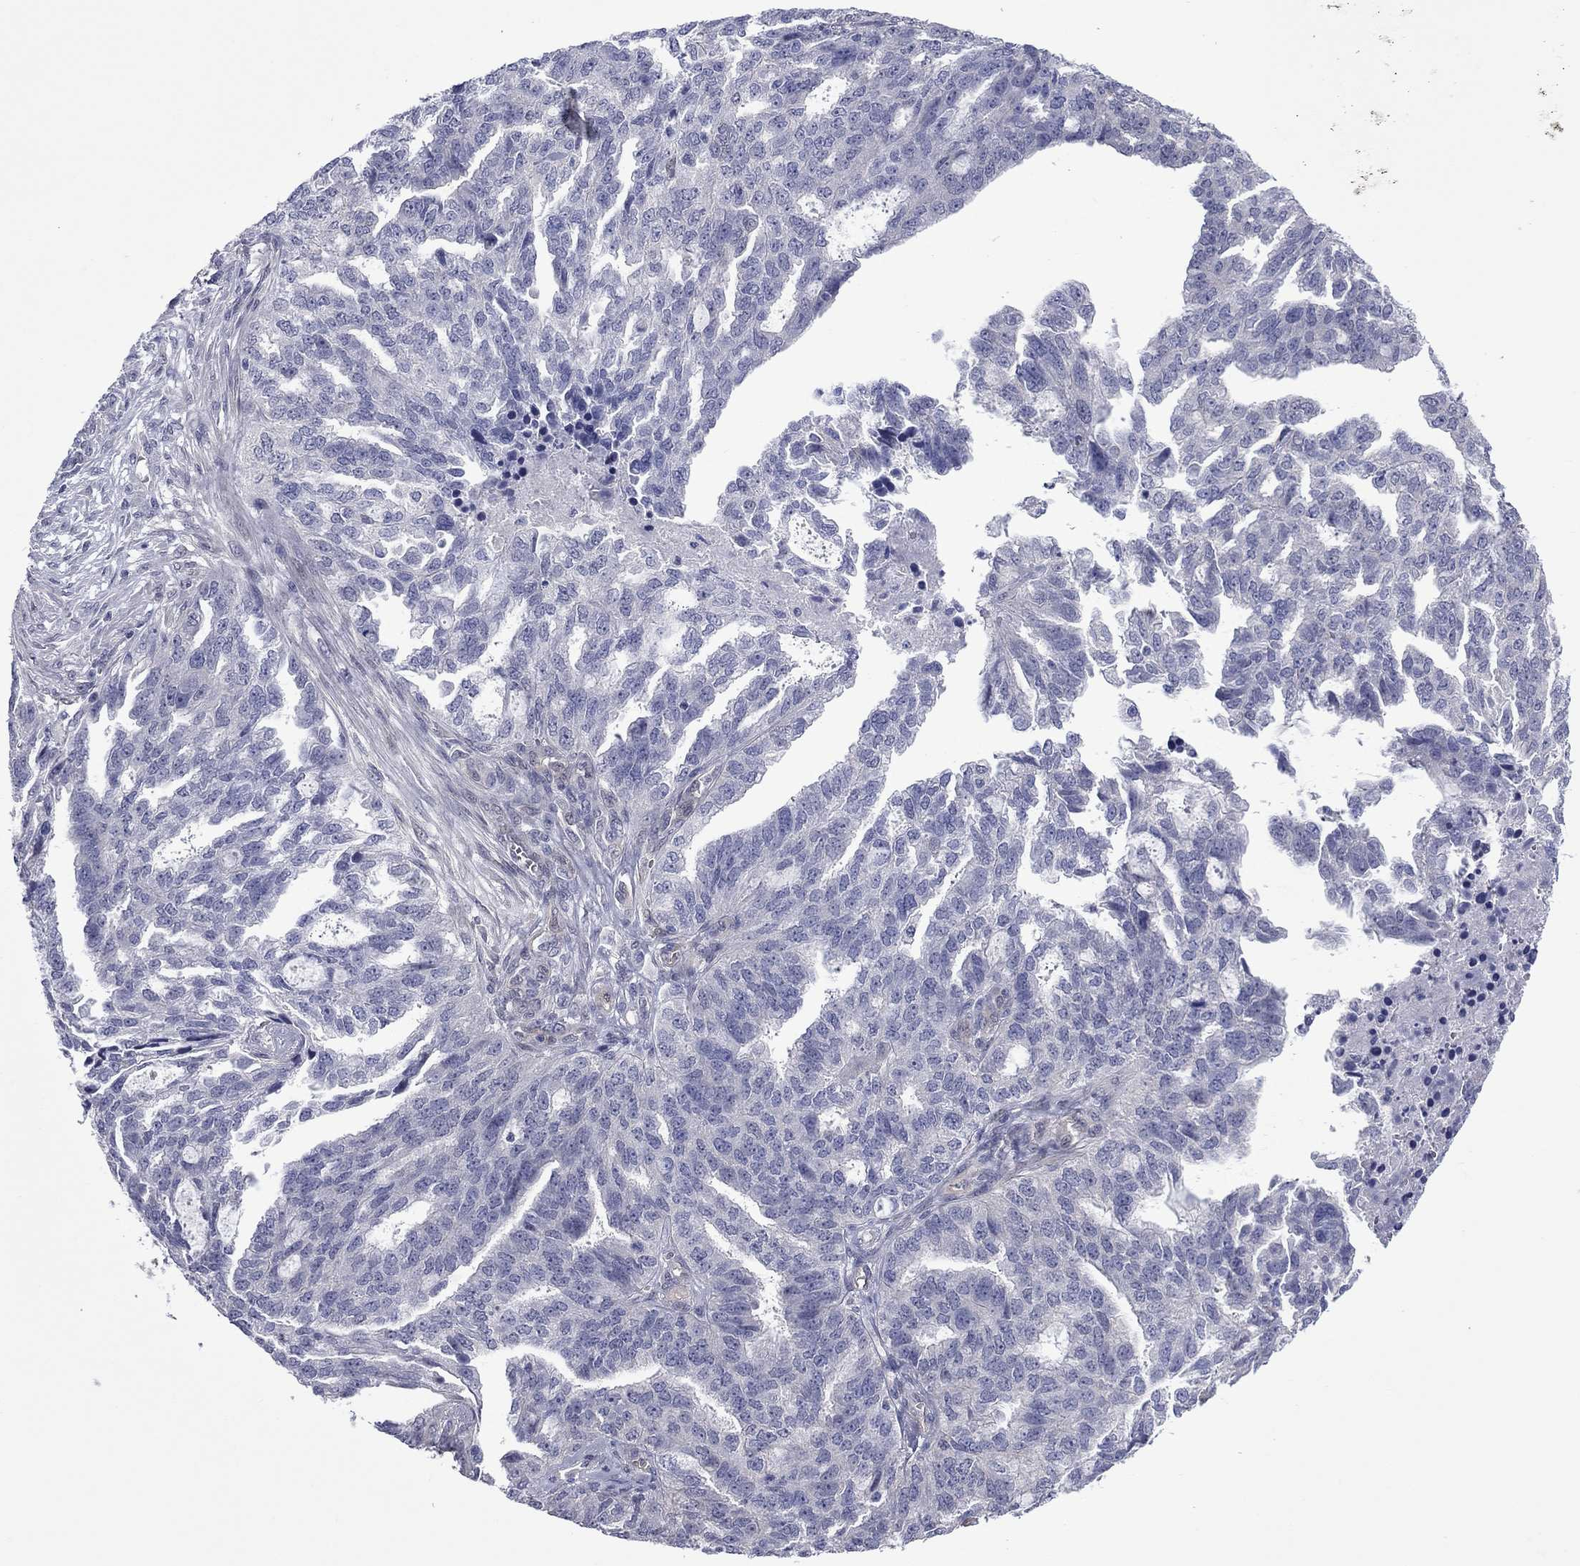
{"staining": {"intensity": "negative", "quantity": "none", "location": "none"}, "tissue": "ovarian cancer", "cell_type": "Tumor cells", "image_type": "cancer", "snomed": [{"axis": "morphology", "description": "Cystadenocarcinoma, serous, NOS"}, {"axis": "topography", "description": "Ovary"}], "caption": "Ovarian cancer (serous cystadenocarcinoma) was stained to show a protein in brown. There is no significant staining in tumor cells.", "gene": "CTNNBIP1", "patient": {"sex": "female", "age": 51}}